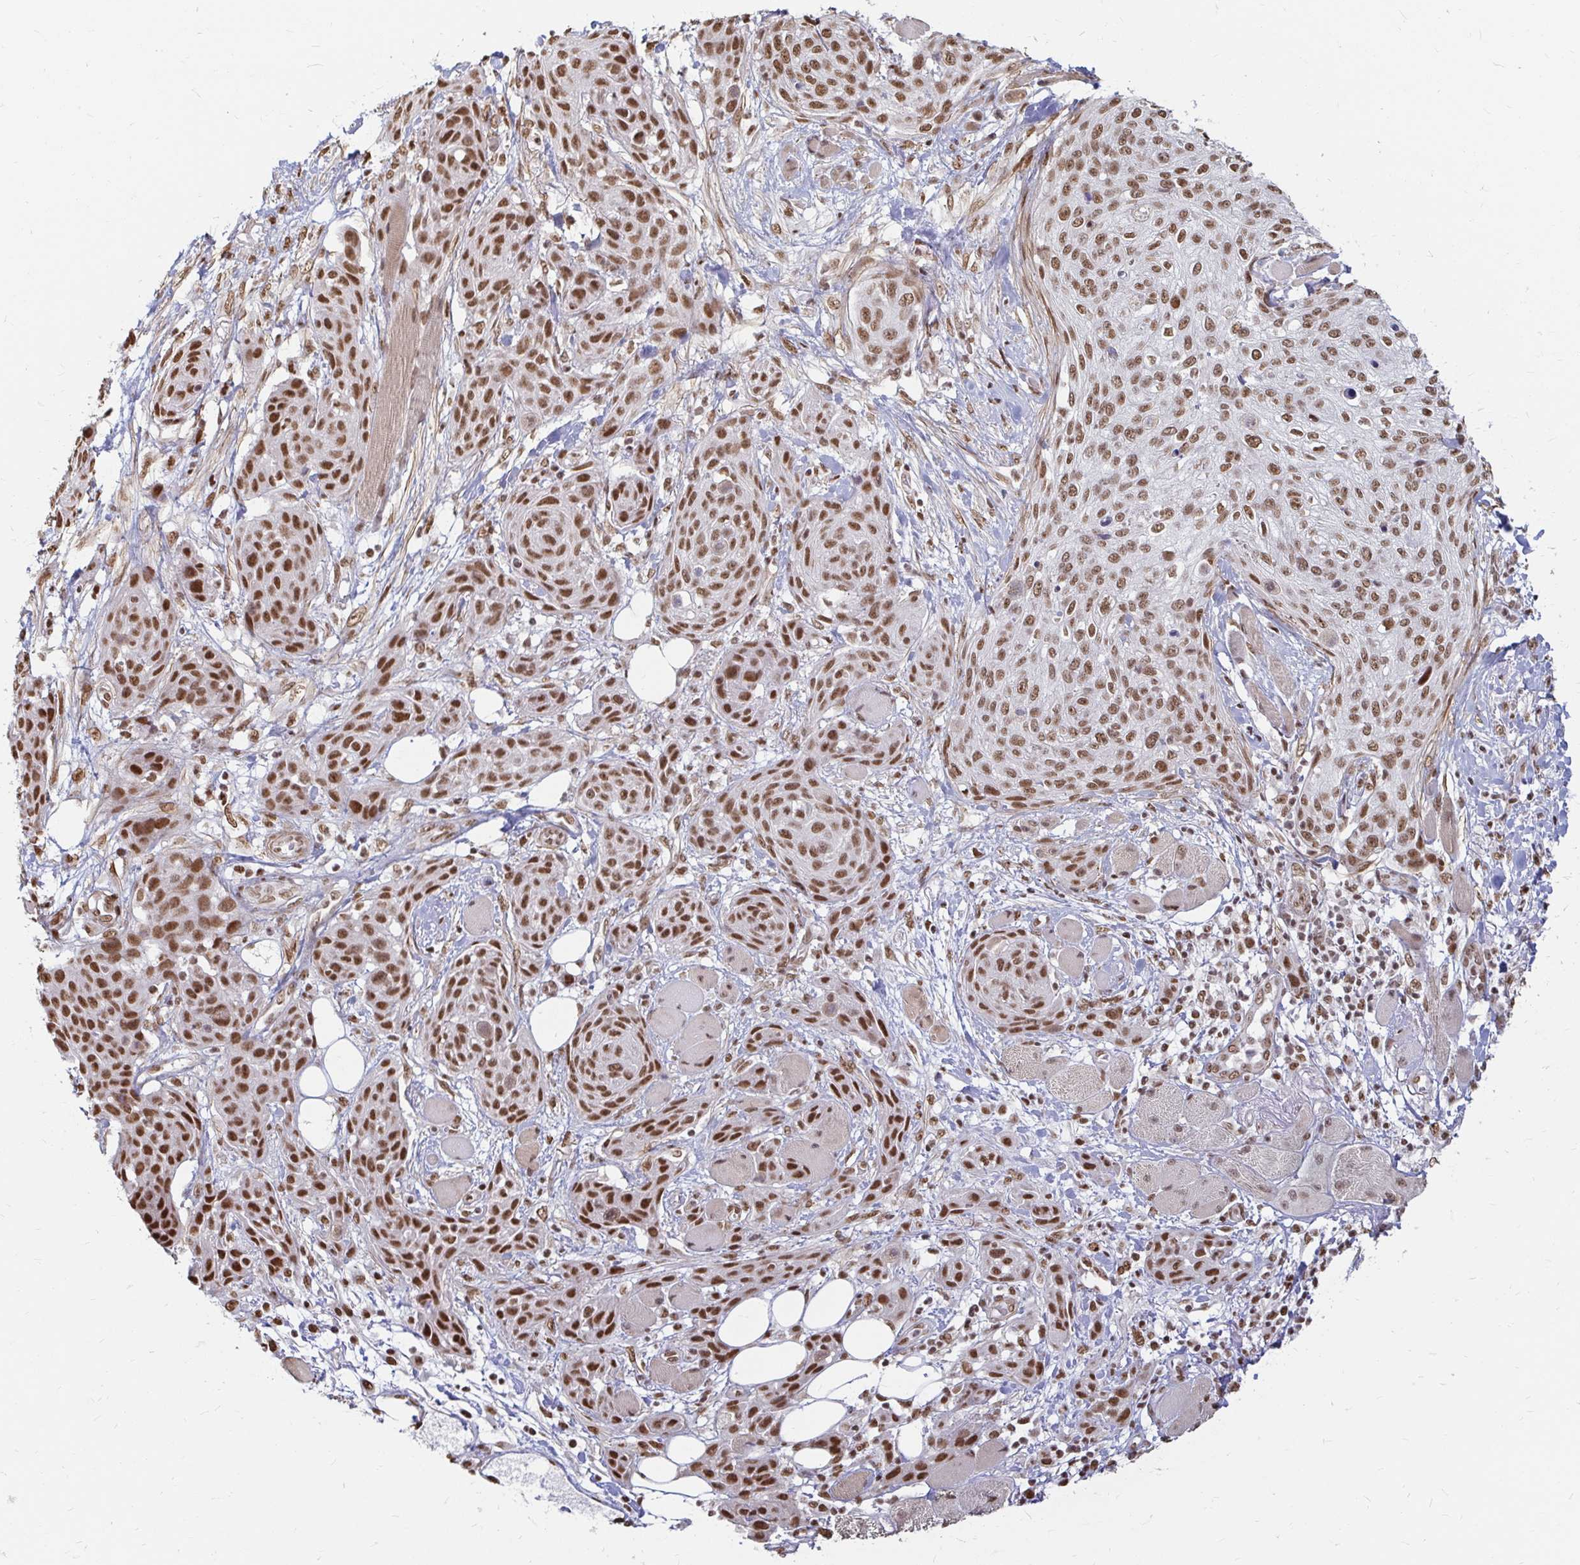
{"staining": {"intensity": "moderate", "quantity": ">75%", "location": "nuclear"}, "tissue": "skin cancer", "cell_type": "Tumor cells", "image_type": "cancer", "snomed": [{"axis": "morphology", "description": "Squamous cell carcinoma, NOS"}, {"axis": "topography", "description": "Skin"}], "caption": "Immunohistochemistry (IHC) (DAB (3,3'-diaminobenzidine)) staining of squamous cell carcinoma (skin) exhibits moderate nuclear protein positivity in about >75% of tumor cells. The staining was performed using DAB to visualize the protein expression in brown, while the nuclei were stained in blue with hematoxylin (Magnification: 20x).", "gene": "HNRNPU", "patient": {"sex": "female", "age": 87}}